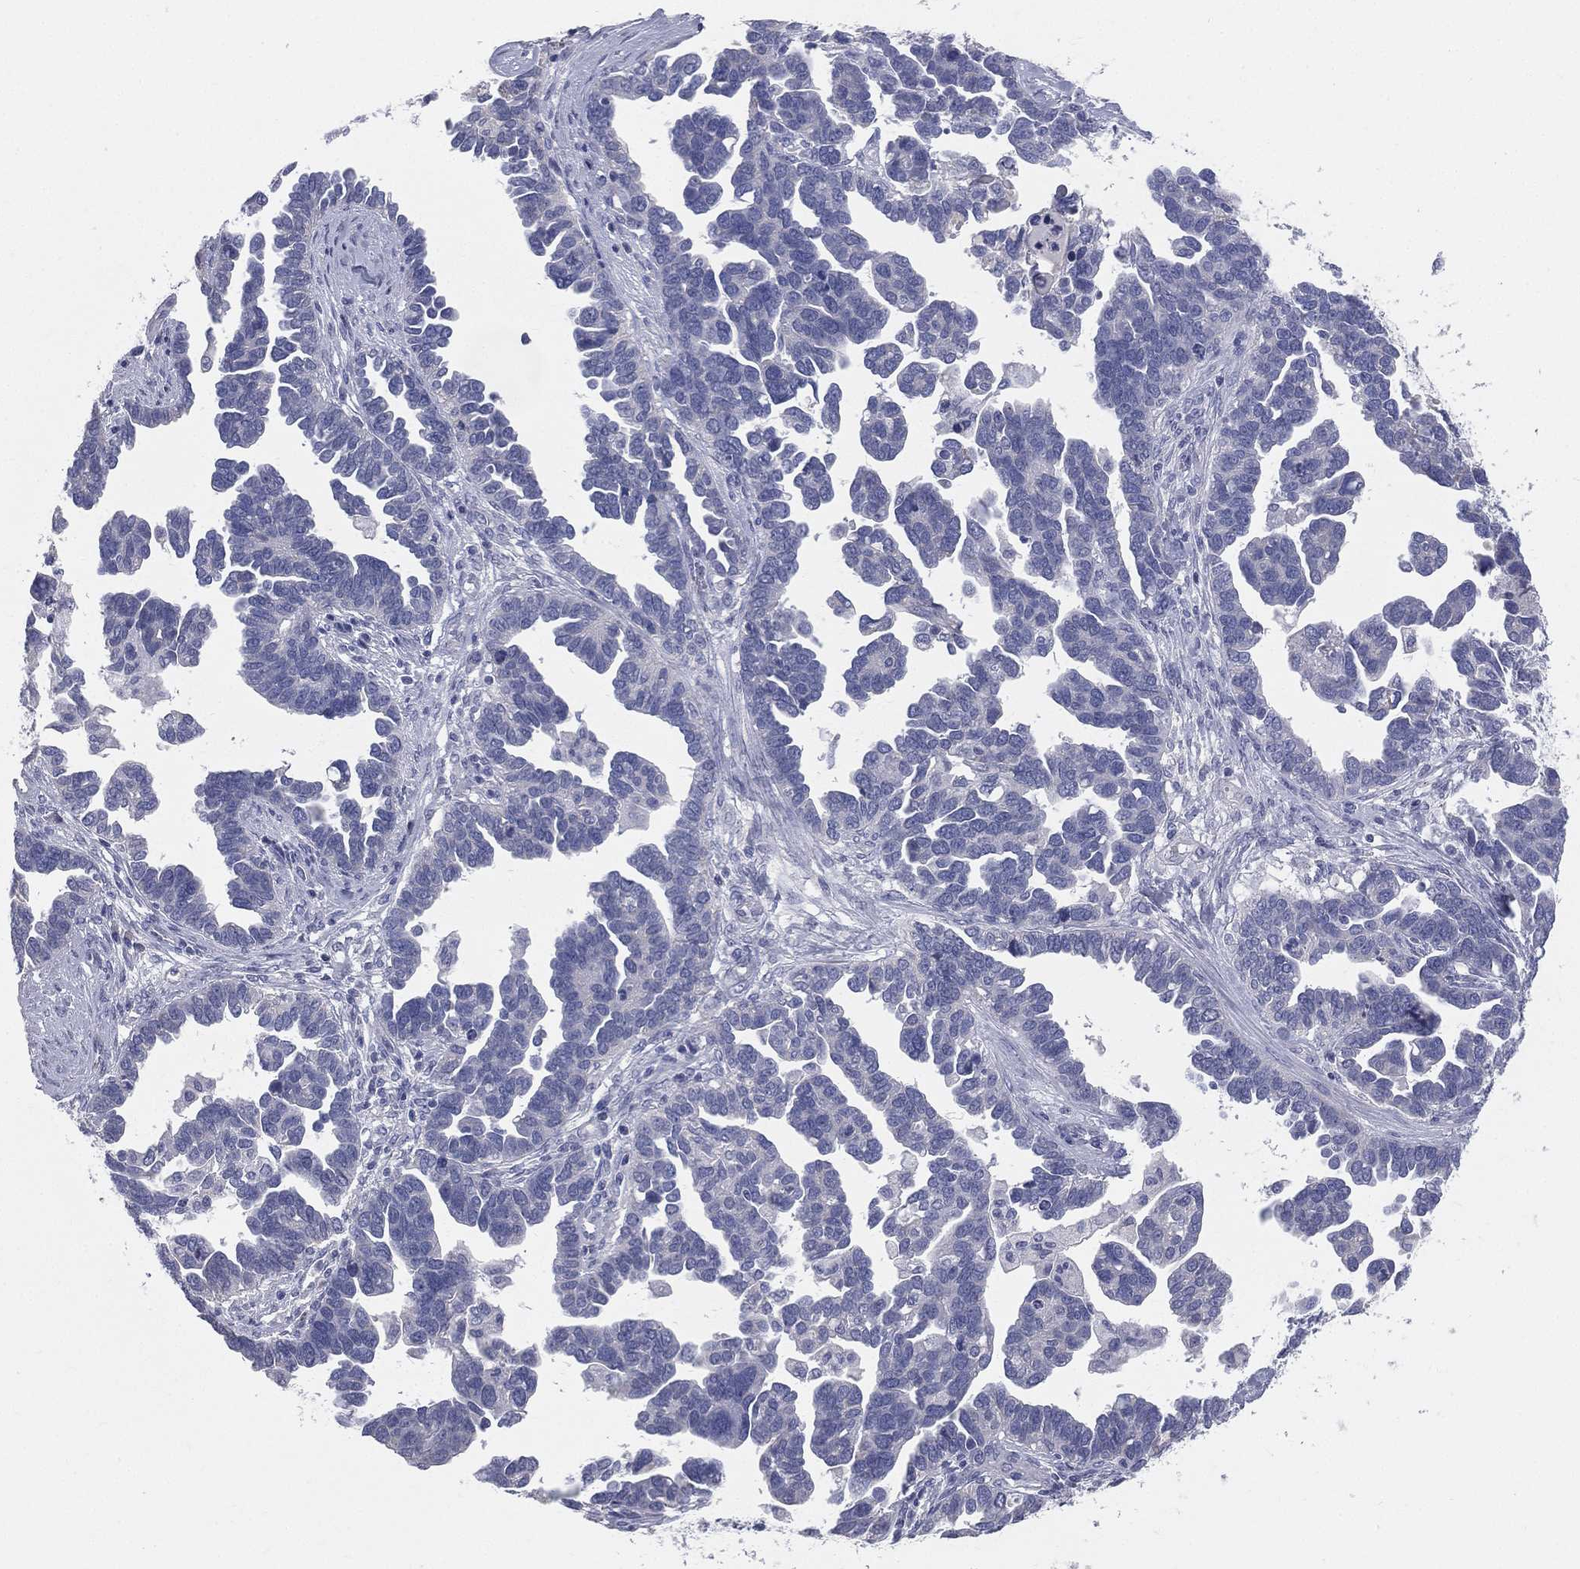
{"staining": {"intensity": "negative", "quantity": "none", "location": "none"}, "tissue": "ovarian cancer", "cell_type": "Tumor cells", "image_type": "cancer", "snomed": [{"axis": "morphology", "description": "Cystadenocarcinoma, serous, NOS"}, {"axis": "topography", "description": "Ovary"}], "caption": "Tumor cells show no significant expression in ovarian cancer.", "gene": "STK31", "patient": {"sex": "female", "age": 54}}